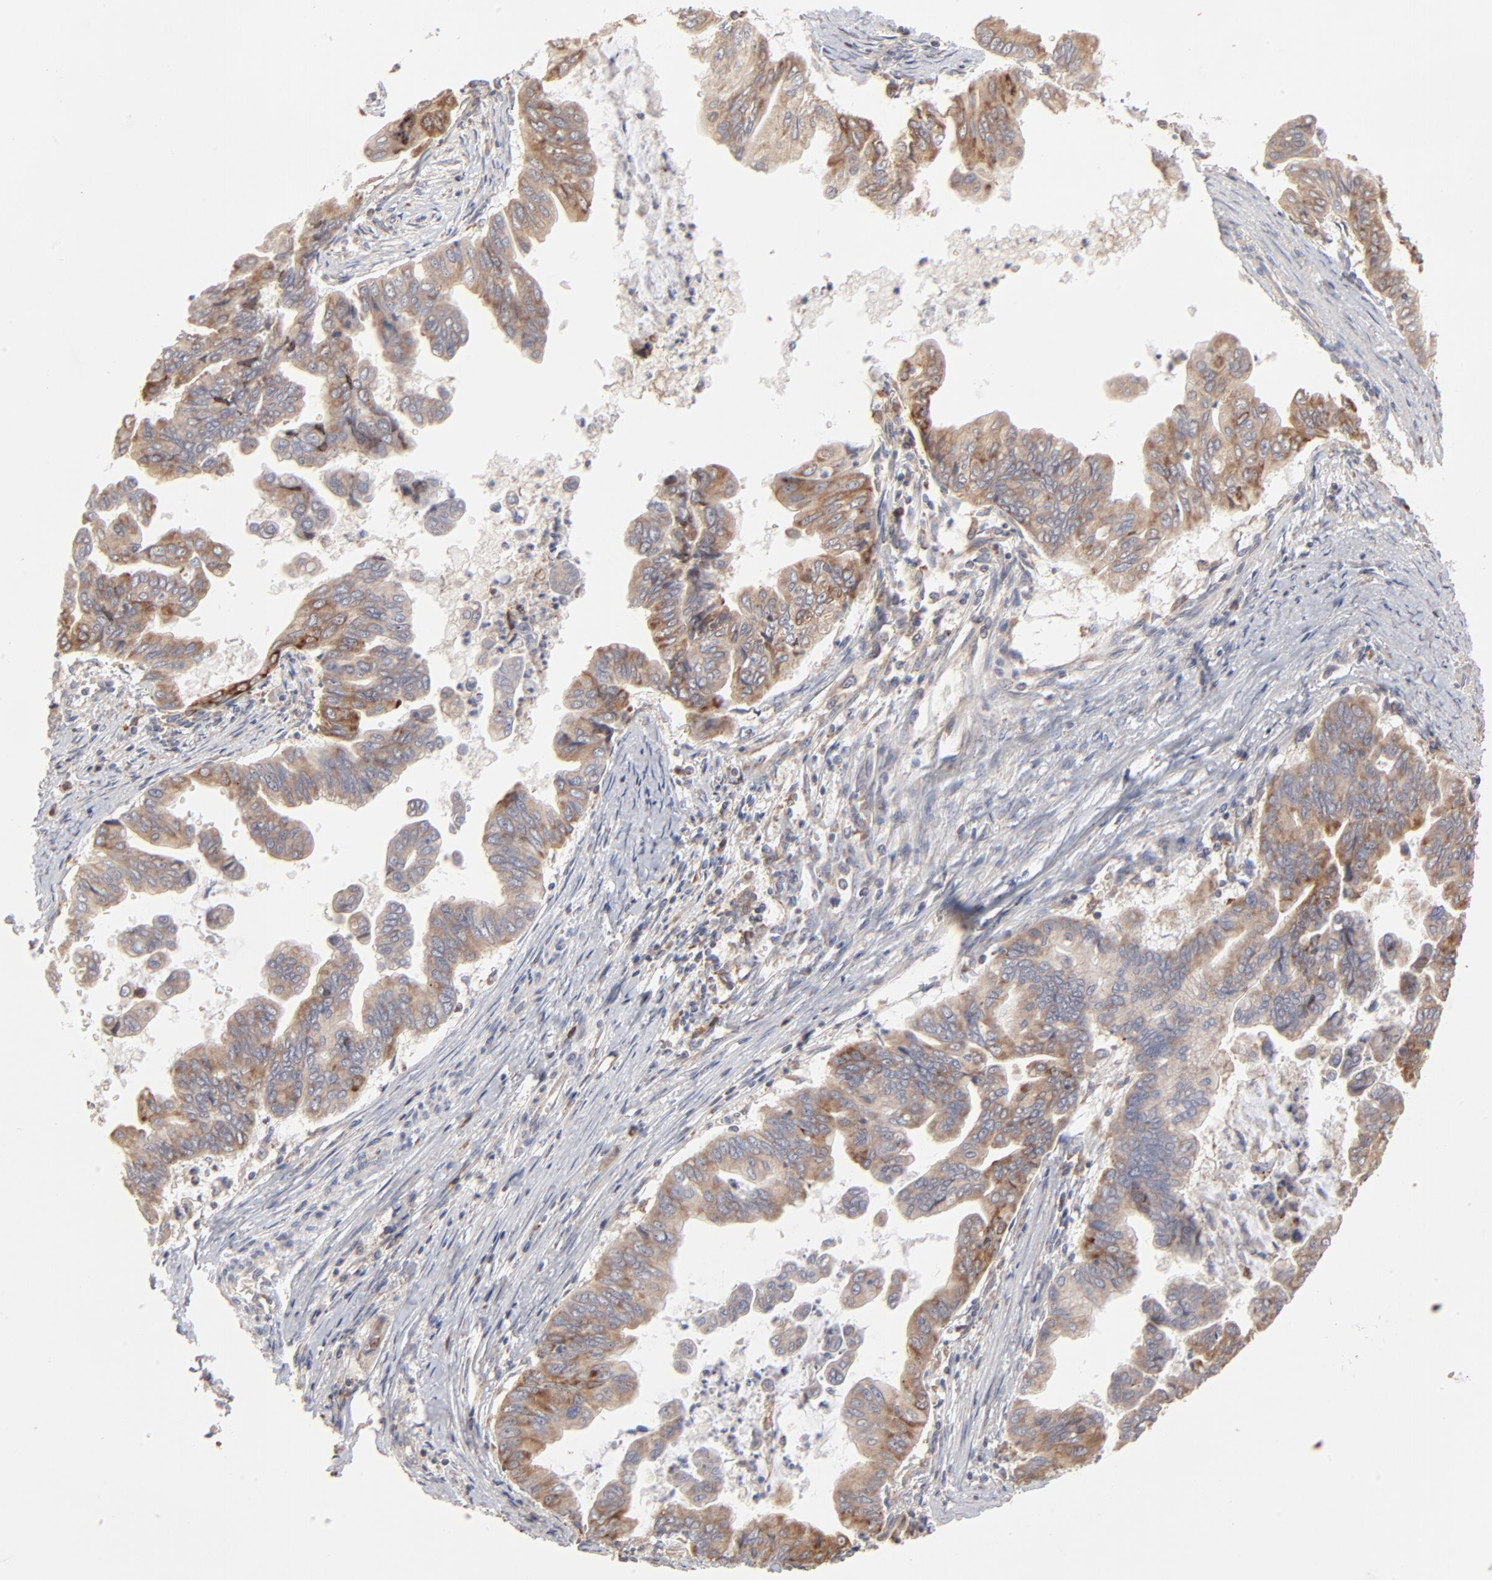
{"staining": {"intensity": "strong", "quantity": "25%-75%", "location": "cytoplasmic/membranous"}, "tissue": "stomach cancer", "cell_type": "Tumor cells", "image_type": "cancer", "snomed": [{"axis": "morphology", "description": "Adenocarcinoma, NOS"}, {"axis": "topography", "description": "Stomach, upper"}], "caption": "A brown stain shows strong cytoplasmic/membranous expression of a protein in adenocarcinoma (stomach) tumor cells. The staining was performed using DAB (3,3'-diaminobenzidine), with brown indicating positive protein expression. Nuclei are stained blue with hematoxylin.", "gene": "RNF213", "patient": {"sex": "male", "age": 80}}